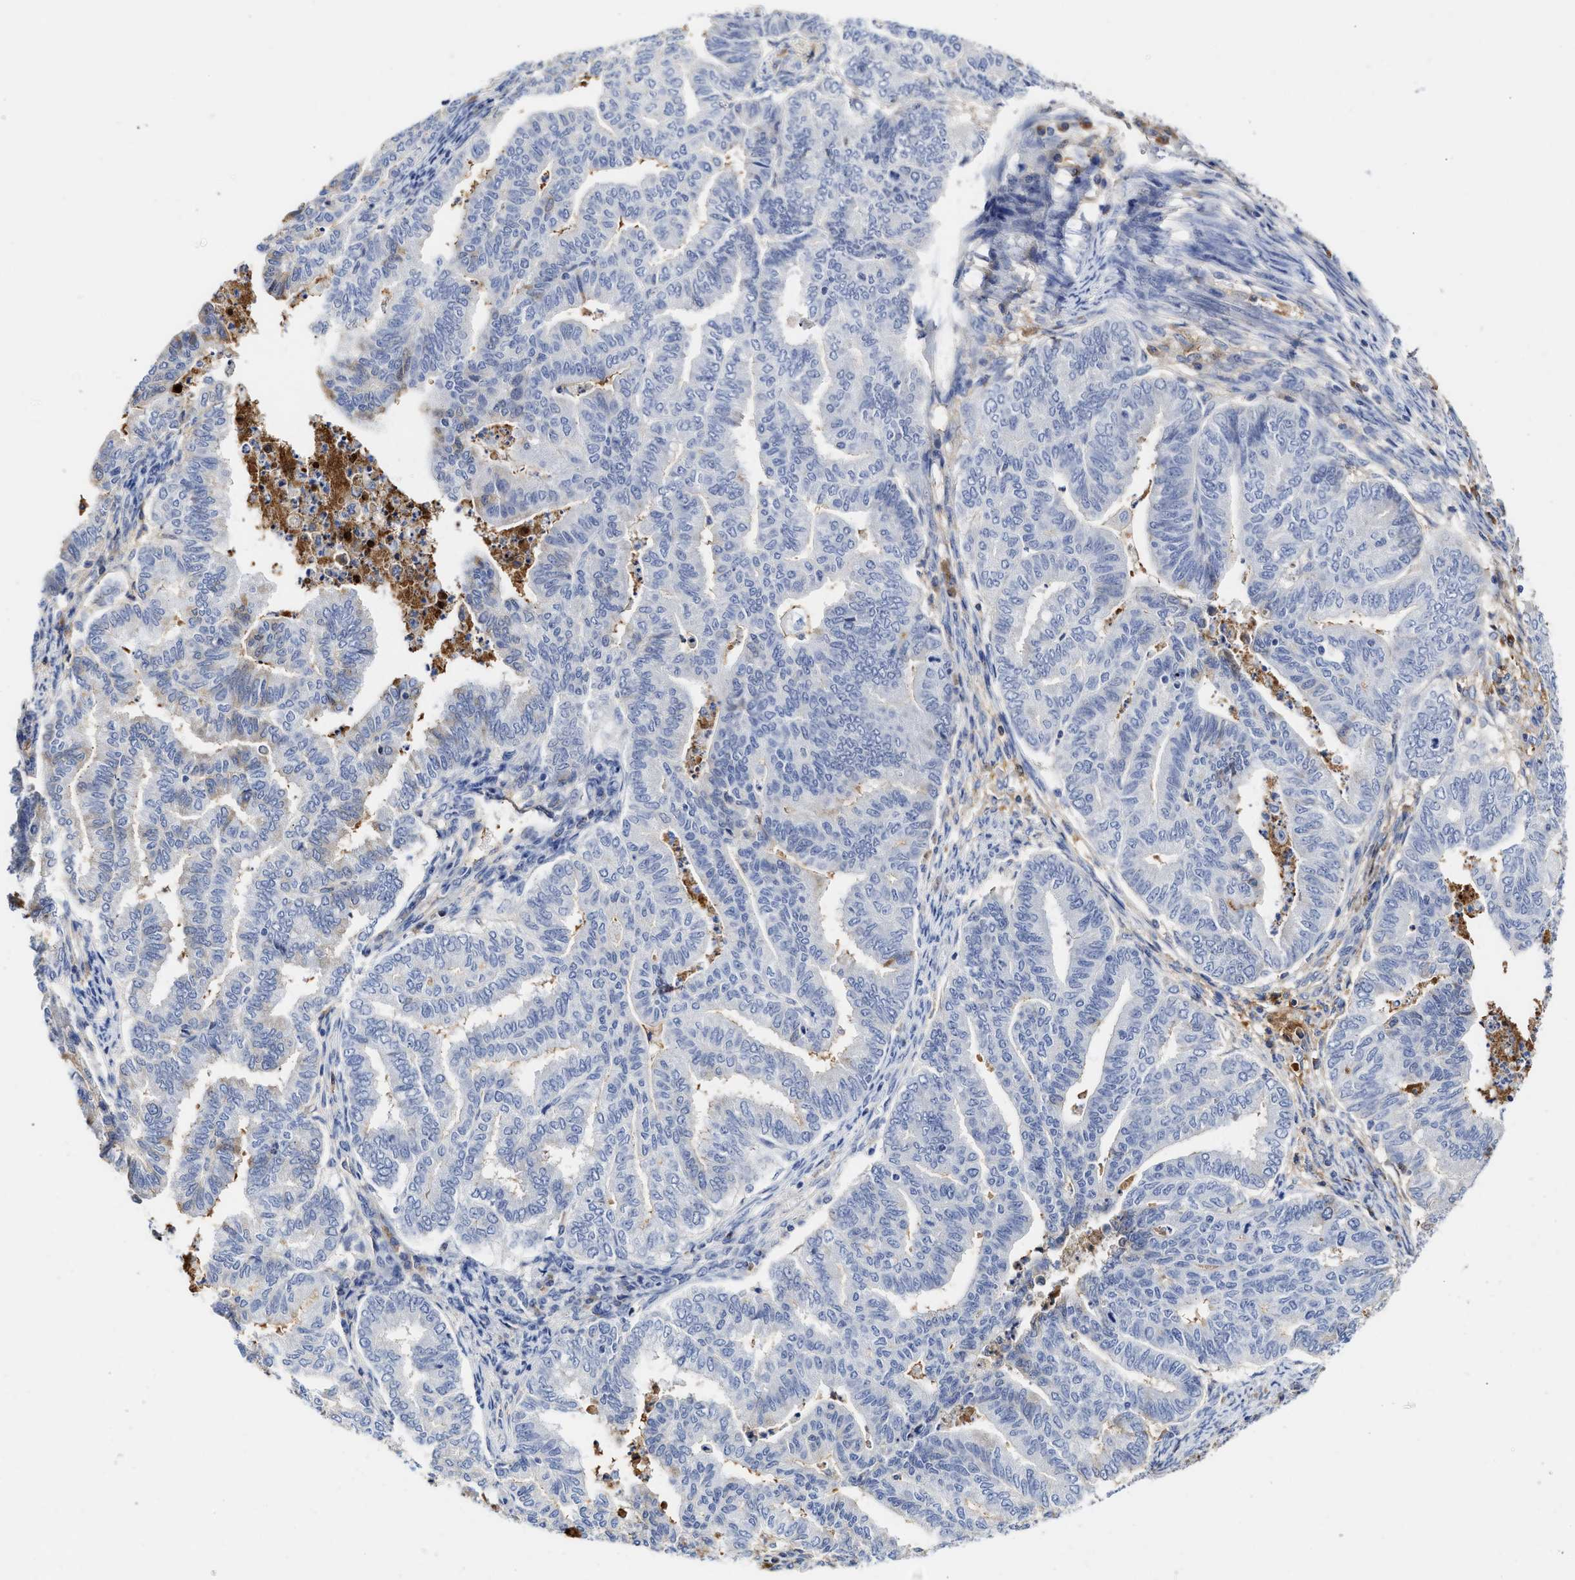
{"staining": {"intensity": "negative", "quantity": "none", "location": "none"}, "tissue": "endometrial cancer", "cell_type": "Tumor cells", "image_type": "cancer", "snomed": [{"axis": "morphology", "description": "Adenocarcinoma, NOS"}, {"axis": "topography", "description": "Endometrium"}], "caption": "Immunohistochemical staining of human endometrial adenocarcinoma displays no significant staining in tumor cells.", "gene": "C2", "patient": {"sex": "female", "age": 79}}